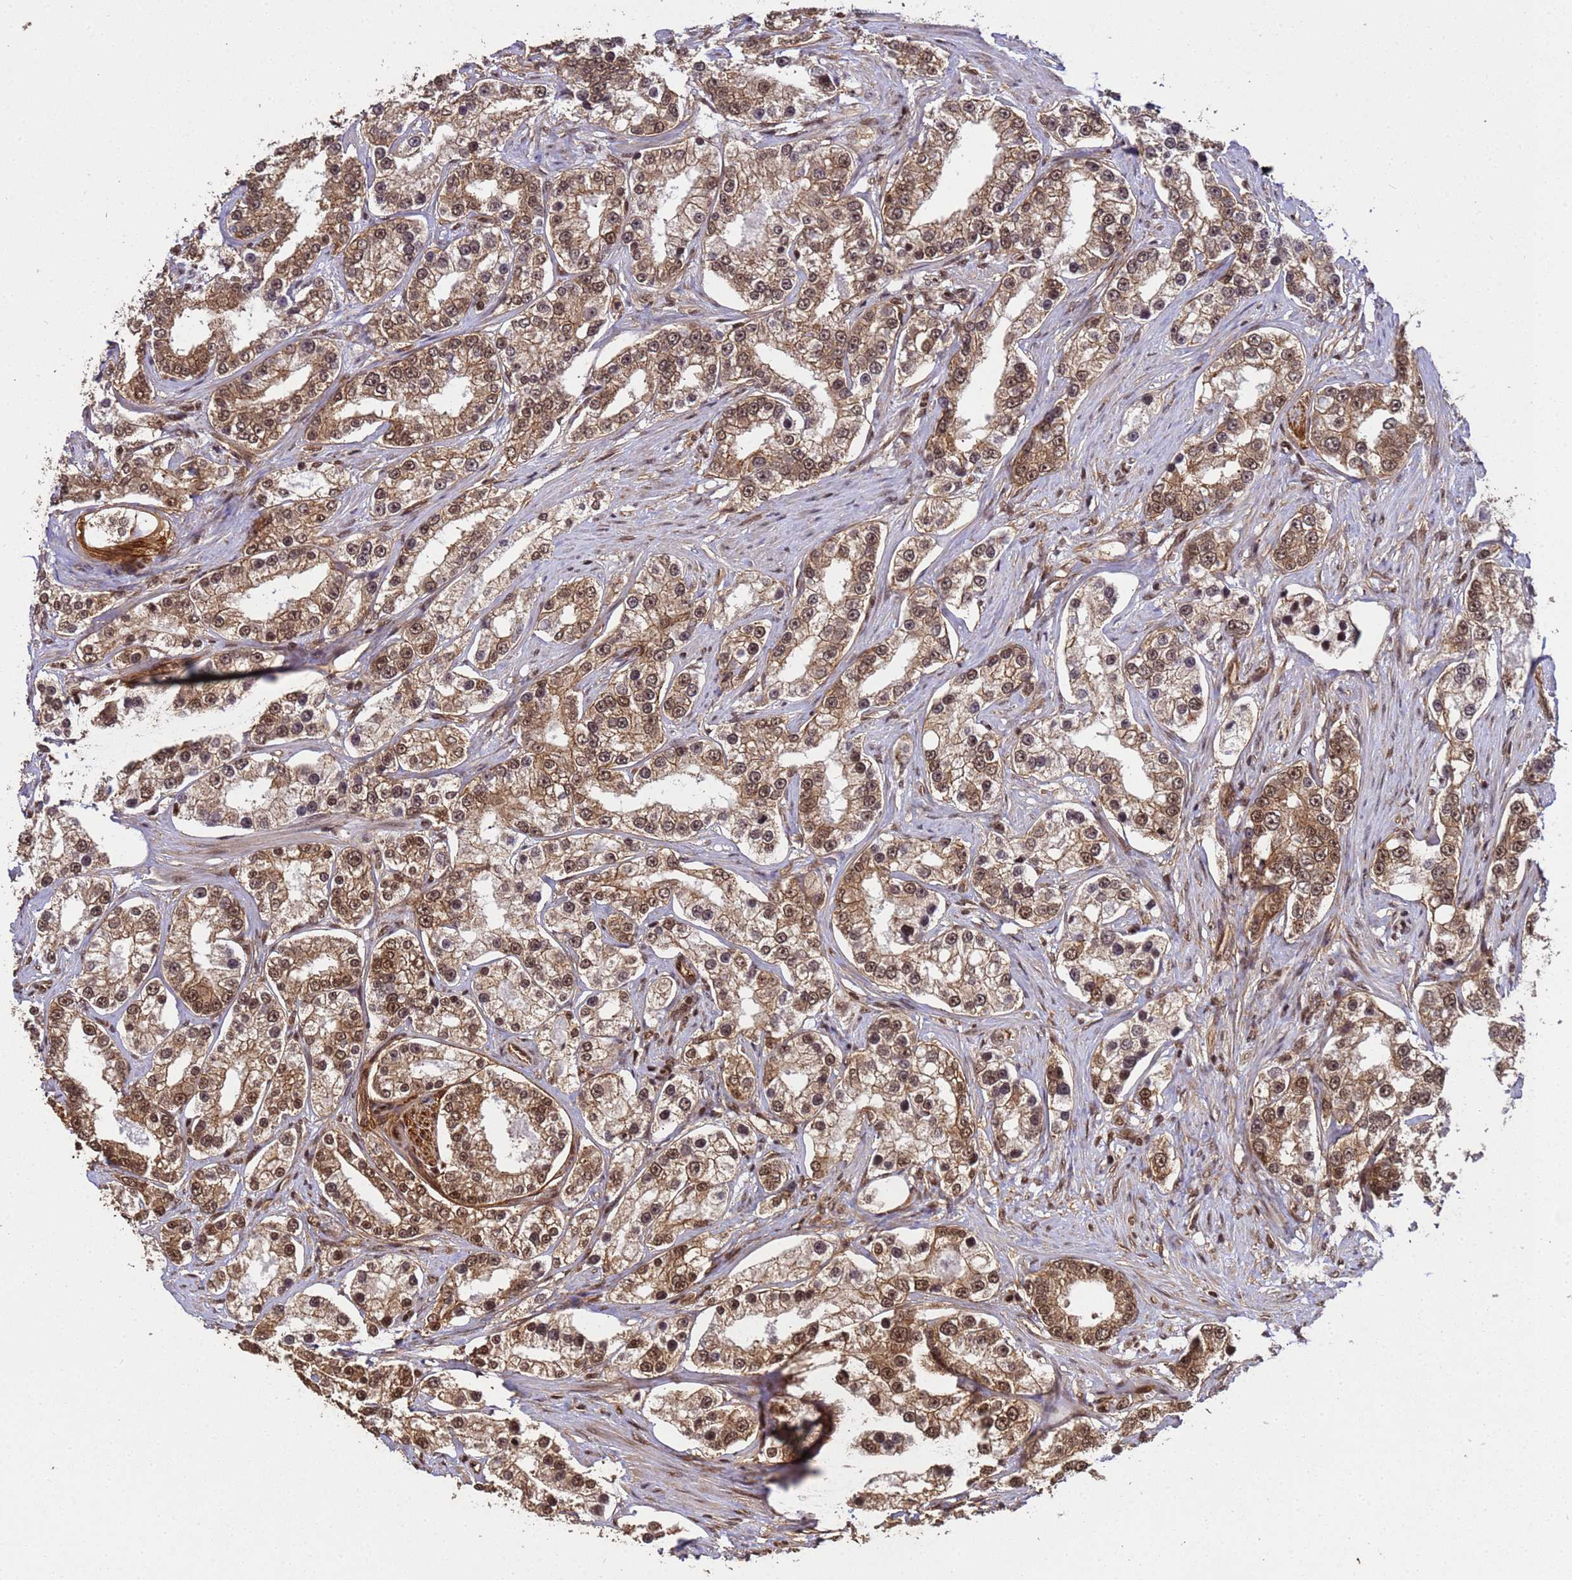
{"staining": {"intensity": "moderate", "quantity": ">75%", "location": "cytoplasmic/membranous,nuclear"}, "tissue": "prostate cancer", "cell_type": "Tumor cells", "image_type": "cancer", "snomed": [{"axis": "morphology", "description": "Normal tissue, NOS"}, {"axis": "morphology", "description": "Adenocarcinoma, High grade"}, {"axis": "topography", "description": "Prostate"}], "caption": "Adenocarcinoma (high-grade) (prostate) tissue reveals moderate cytoplasmic/membranous and nuclear staining in approximately >75% of tumor cells", "gene": "SYF2", "patient": {"sex": "male", "age": 83}}